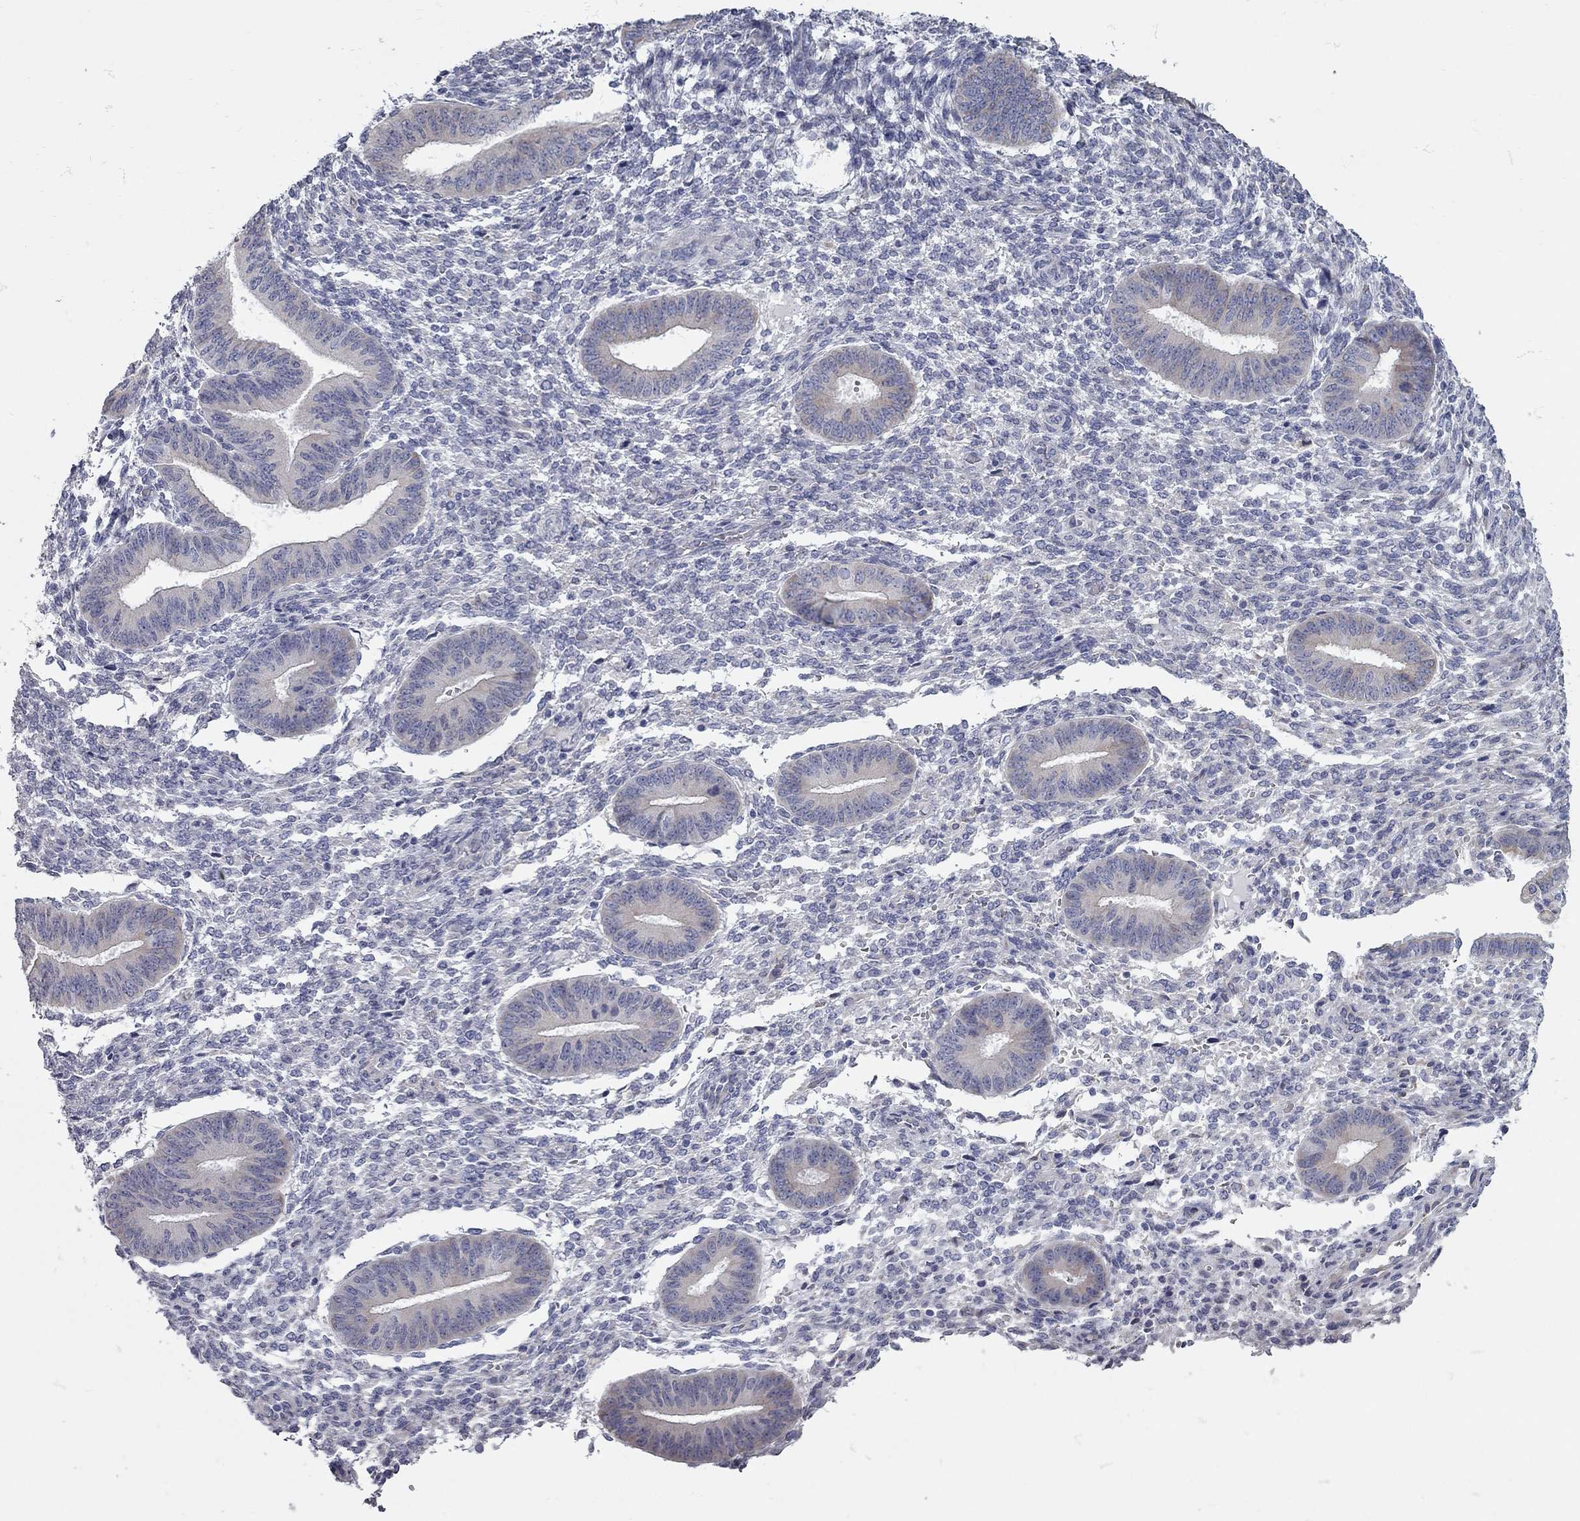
{"staining": {"intensity": "negative", "quantity": "none", "location": "none"}, "tissue": "endometrium", "cell_type": "Cells in endometrial stroma", "image_type": "normal", "snomed": [{"axis": "morphology", "description": "Normal tissue, NOS"}, {"axis": "topography", "description": "Endometrium"}], "caption": "DAB (3,3'-diaminobenzidine) immunohistochemical staining of normal endometrium displays no significant staining in cells in endometrial stroma. The staining is performed using DAB (3,3'-diaminobenzidine) brown chromogen with nuclei counter-stained in using hematoxylin.", "gene": "XAGE2", "patient": {"sex": "female", "age": 47}}